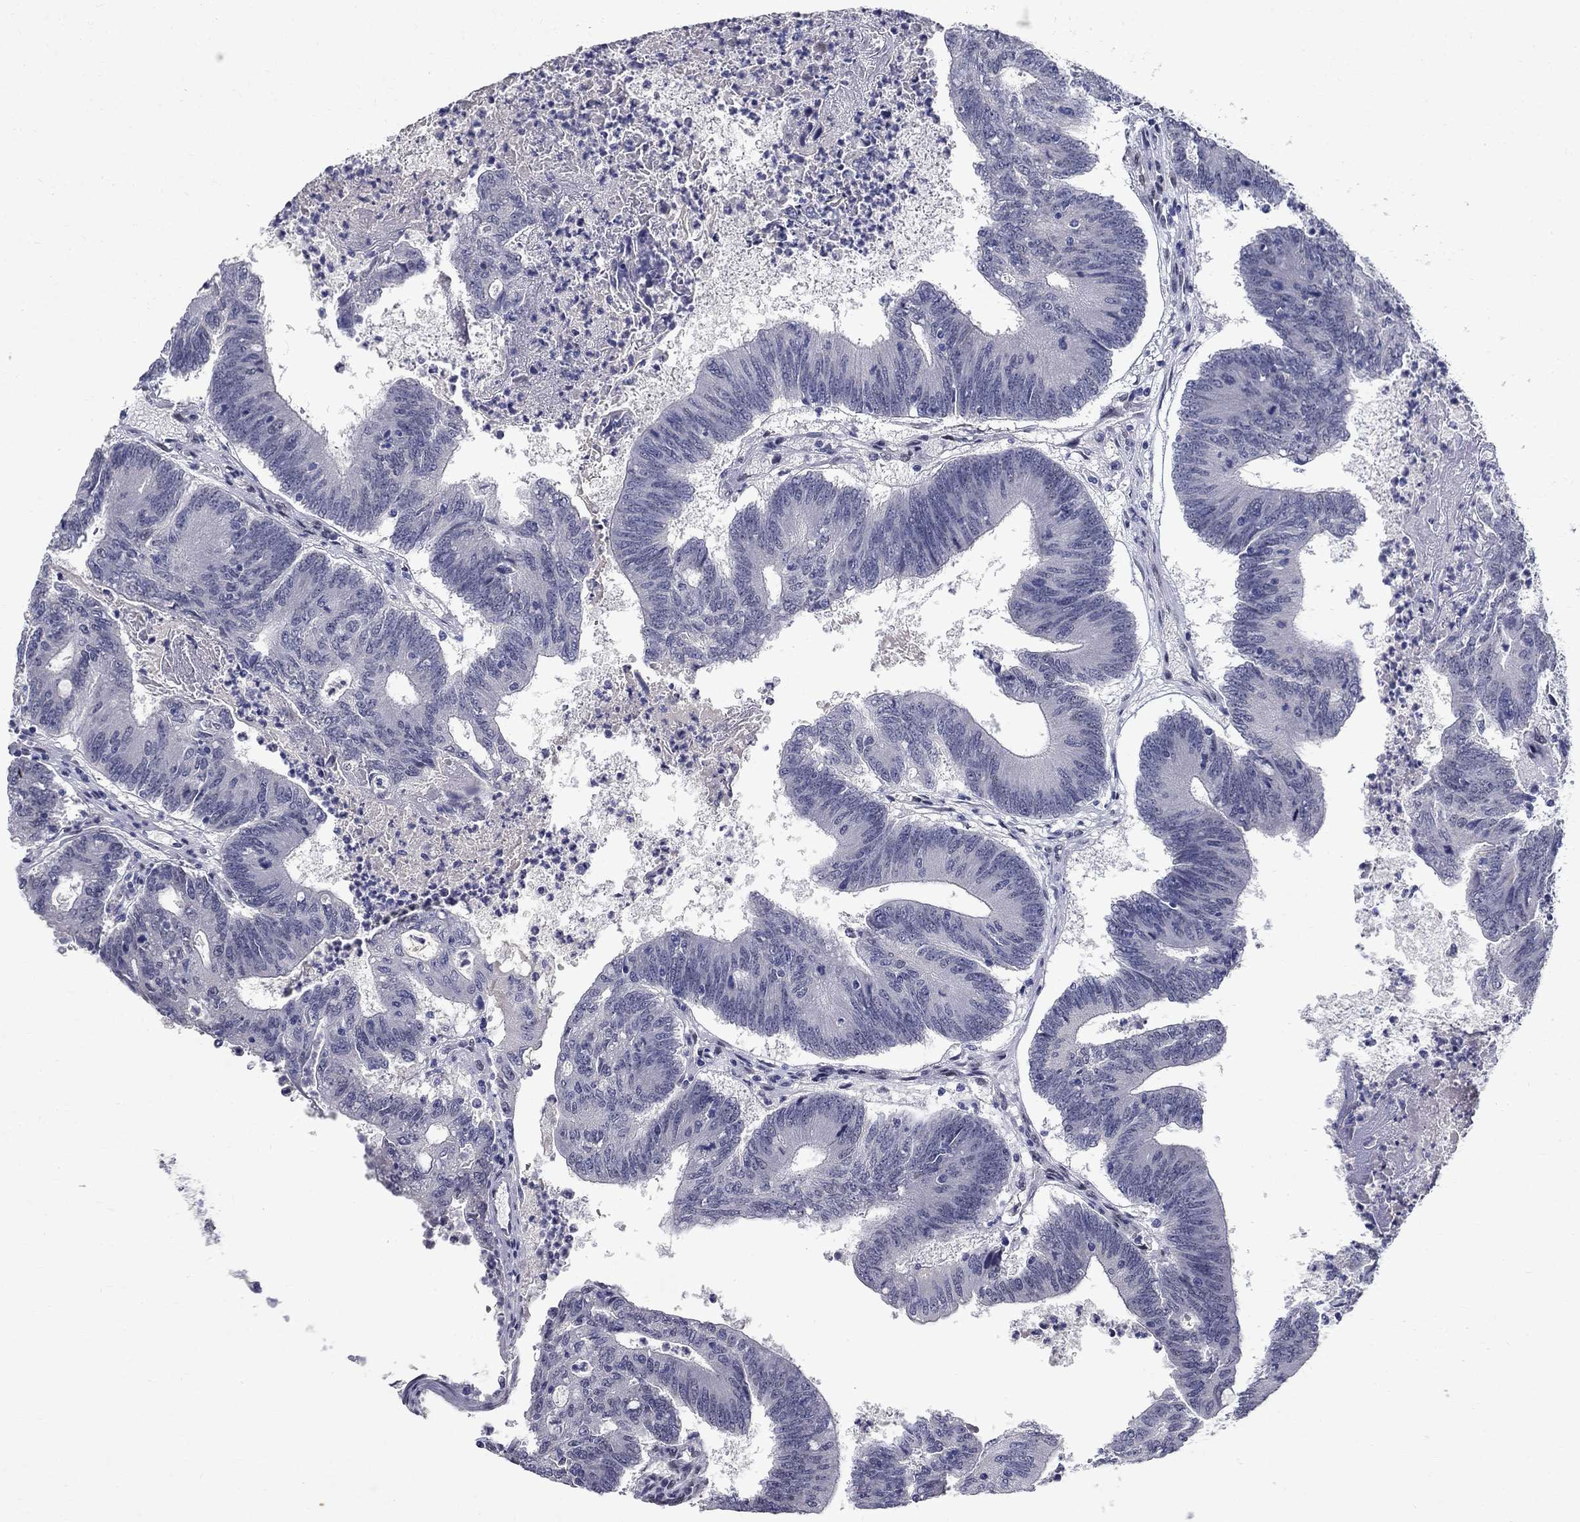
{"staining": {"intensity": "negative", "quantity": "none", "location": "none"}, "tissue": "colorectal cancer", "cell_type": "Tumor cells", "image_type": "cancer", "snomed": [{"axis": "morphology", "description": "Adenocarcinoma, NOS"}, {"axis": "topography", "description": "Colon"}], "caption": "IHC of adenocarcinoma (colorectal) reveals no staining in tumor cells.", "gene": "RBFOX1", "patient": {"sex": "female", "age": 70}}